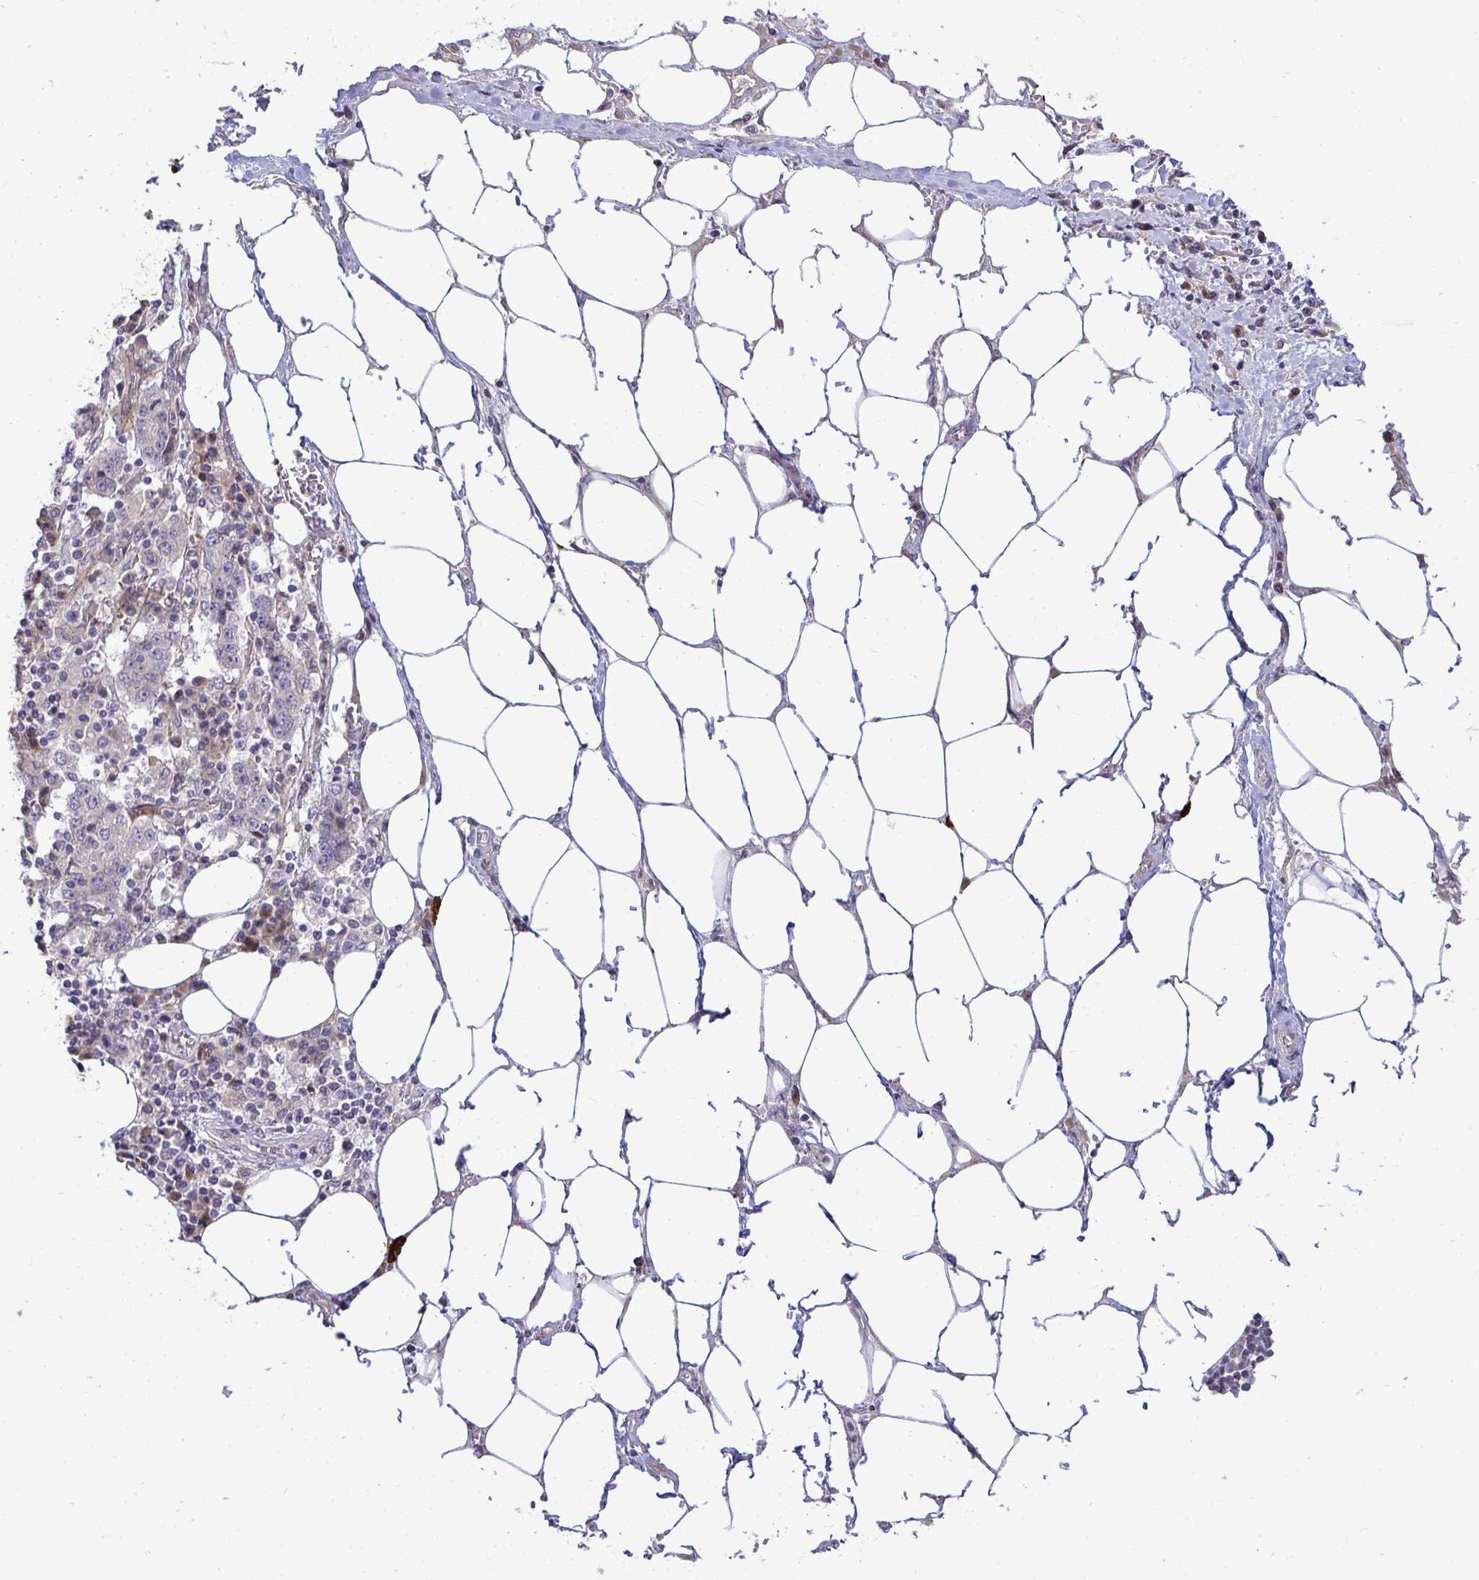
{"staining": {"intensity": "negative", "quantity": "none", "location": "none"}, "tissue": "stomach cancer", "cell_type": "Tumor cells", "image_type": "cancer", "snomed": [{"axis": "morphology", "description": "Adenocarcinoma, NOS"}, {"axis": "topography", "description": "Stomach"}], "caption": "This is an immunohistochemistry (IHC) histopathology image of human adenocarcinoma (stomach). There is no expression in tumor cells.", "gene": "SH2D1B", "patient": {"sex": "male", "age": 59}}